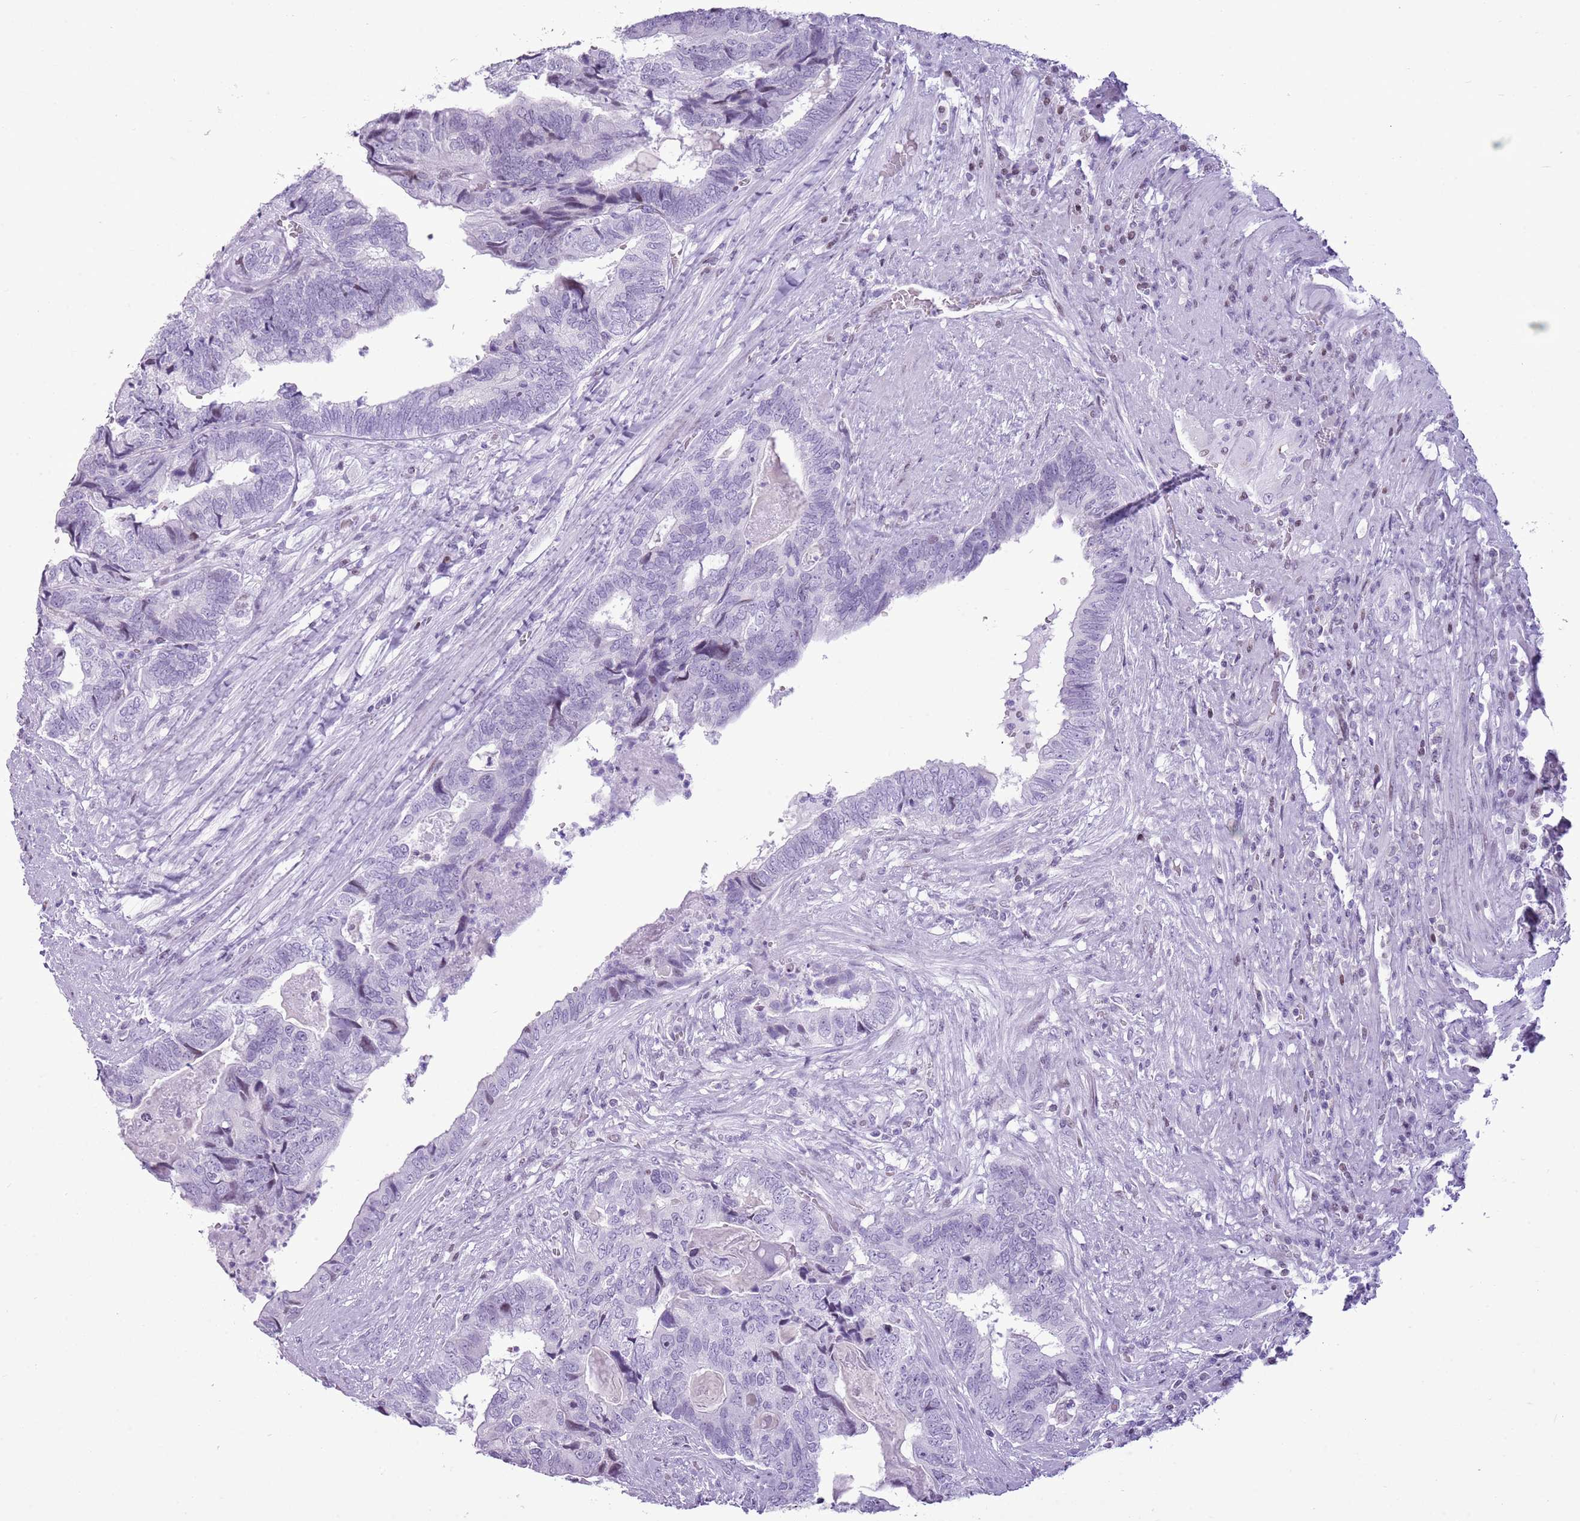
{"staining": {"intensity": "negative", "quantity": "none", "location": "none"}, "tissue": "colorectal cancer", "cell_type": "Tumor cells", "image_type": "cancer", "snomed": [{"axis": "morphology", "description": "Adenocarcinoma, NOS"}, {"axis": "topography", "description": "Colon"}], "caption": "DAB (3,3'-diaminobenzidine) immunohistochemical staining of human colorectal cancer (adenocarcinoma) reveals no significant expression in tumor cells. (Brightfield microscopy of DAB immunohistochemistry (IHC) at high magnification).", "gene": "ASIP", "patient": {"sex": "female", "age": 67}}